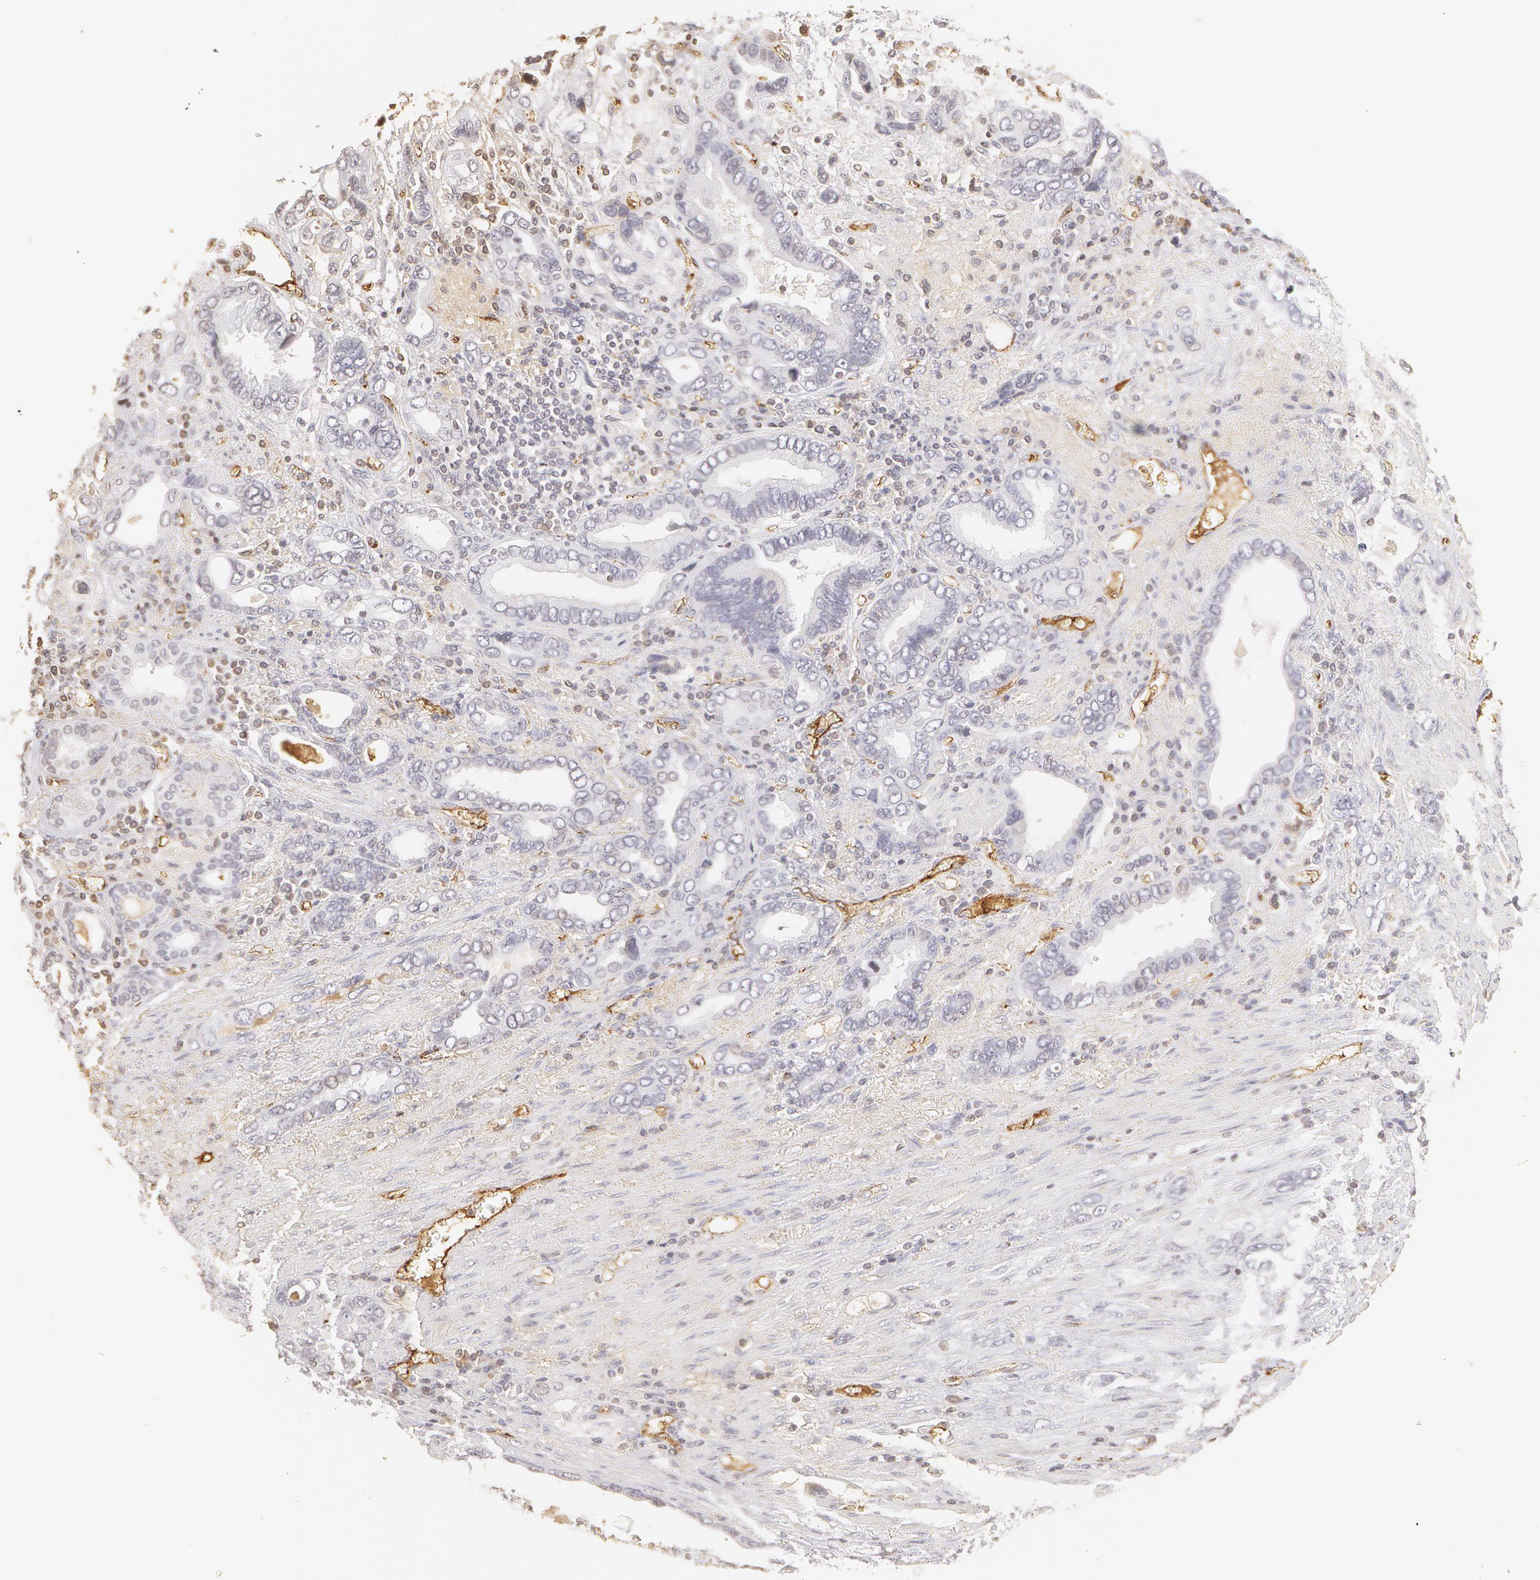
{"staining": {"intensity": "negative", "quantity": "none", "location": "none"}, "tissue": "stomach cancer", "cell_type": "Tumor cells", "image_type": "cancer", "snomed": [{"axis": "morphology", "description": "Adenocarcinoma, NOS"}, {"axis": "topography", "description": "Stomach"}], "caption": "An immunohistochemistry micrograph of stomach cancer (adenocarcinoma) is shown. There is no staining in tumor cells of stomach cancer (adenocarcinoma).", "gene": "VWF", "patient": {"sex": "male", "age": 78}}